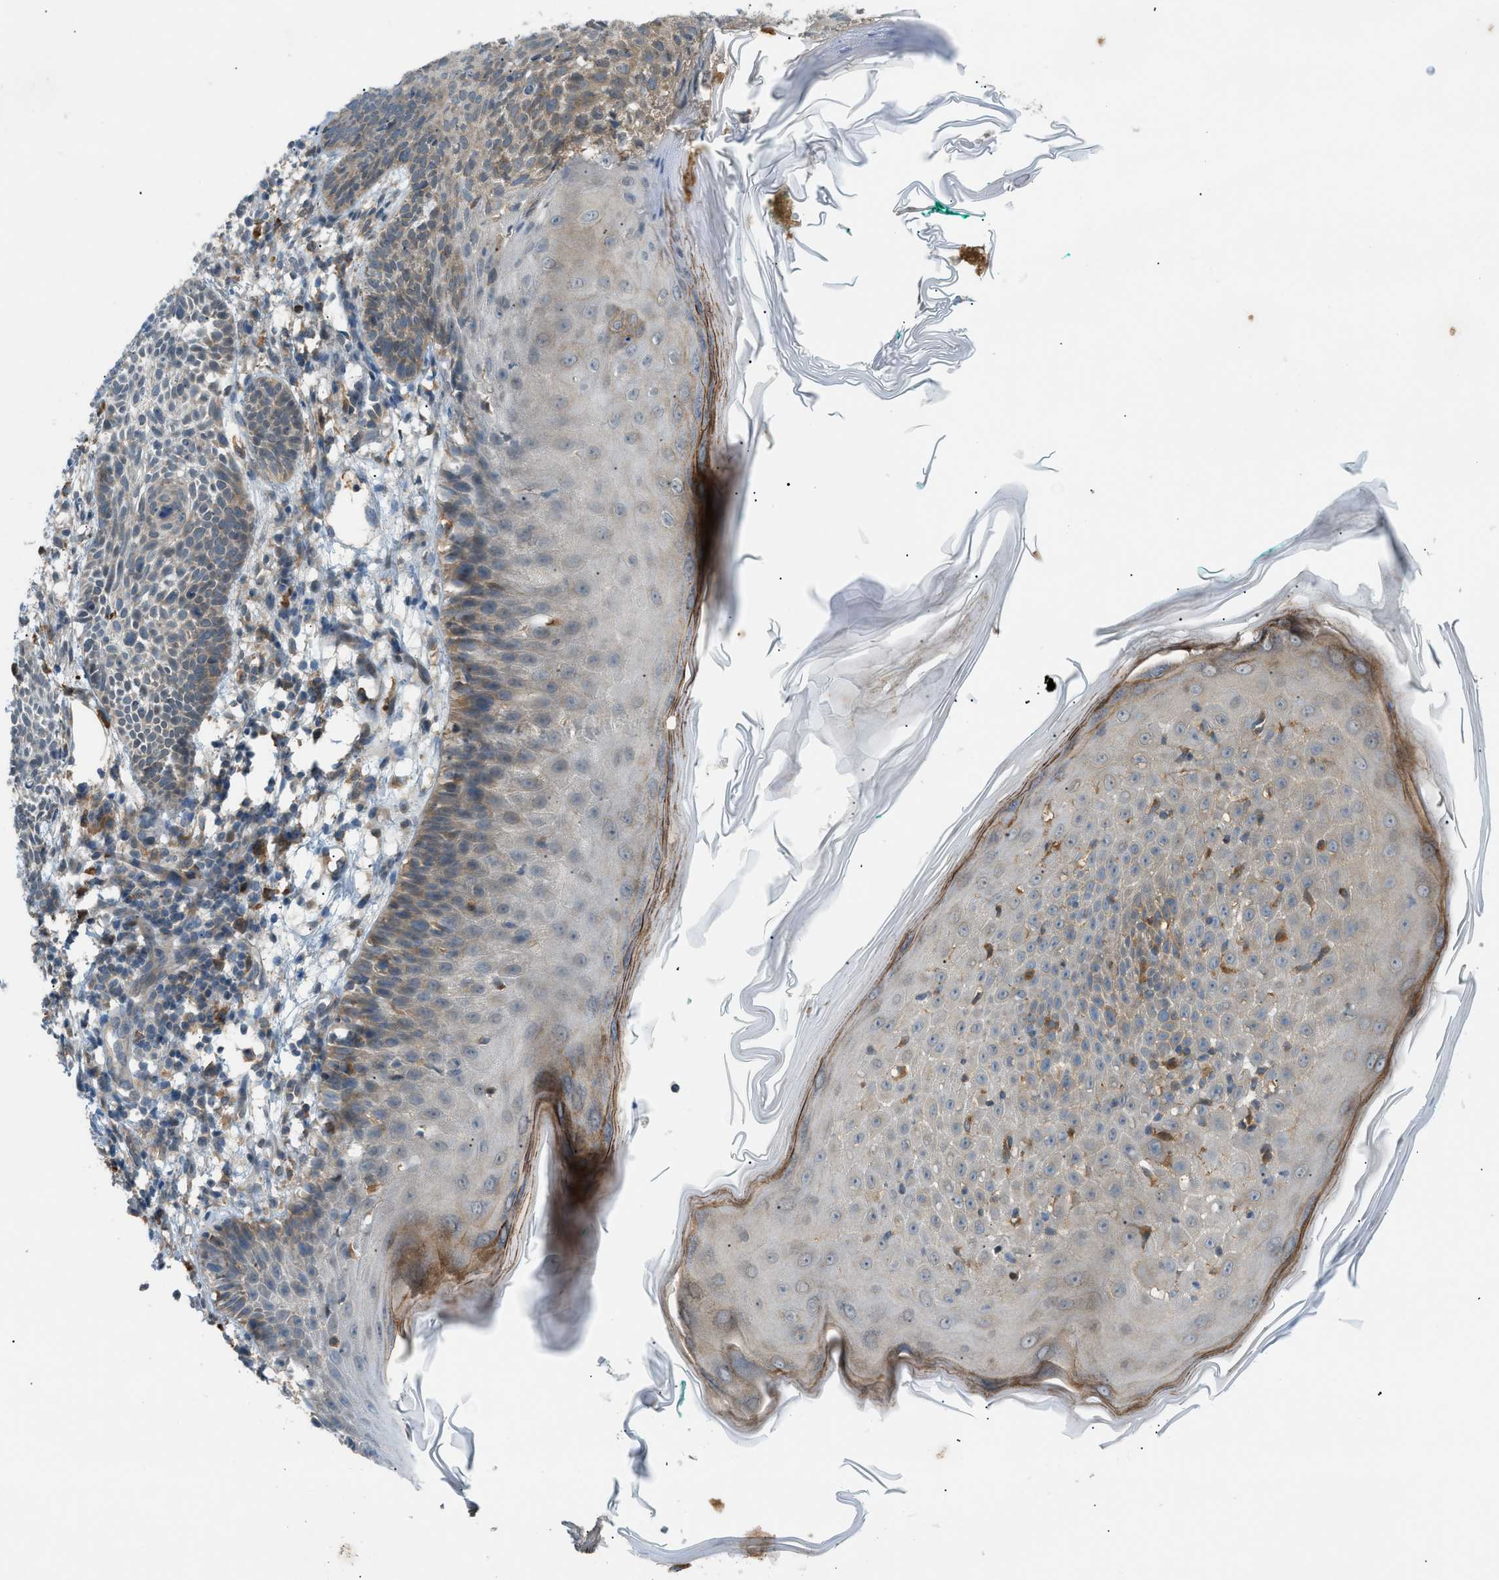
{"staining": {"intensity": "weak", "quantity": "25%-75%", "location": "cytoplasmic/membranous"}, "tissue": "skin cancer", "cell_type": "Tumor cells", "image_type": "cancer", "snomed": [{"axis": "morphology", "description": "Basal cell carcinoma"}, {"axis": "topography", "description": "Skin"}], "caption": "A high-resolution image shows immunohistochemistry (IHC) staining of skin cancer (basal cell carcinoma), which shows weak cytoplasmic/membranous positivity in about 25%-75% of tumor cells.", "gene": "DYRK1A", "patient": {"sex": "male", "age": 60}}